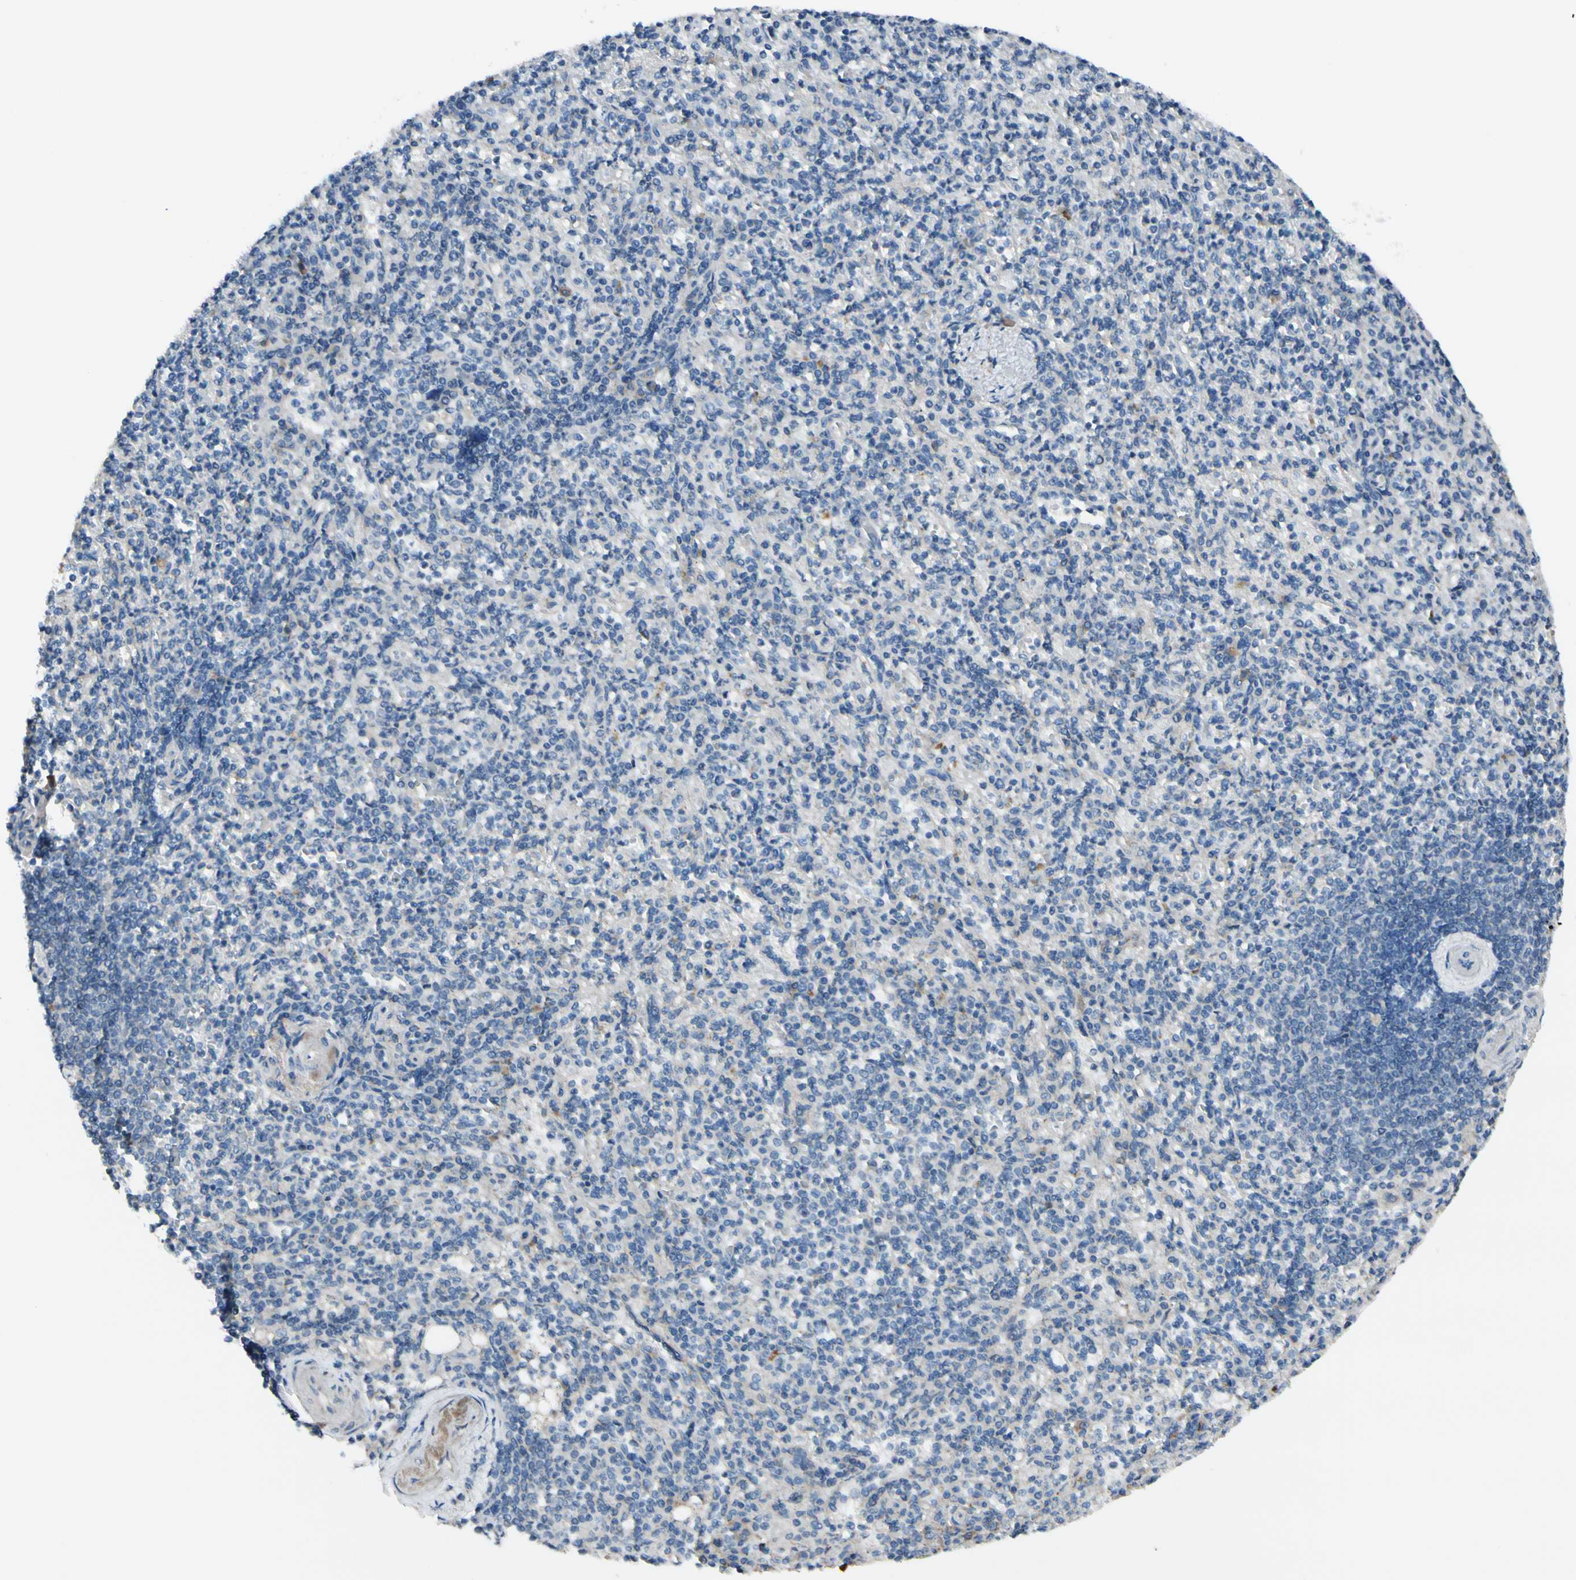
{"staining": {"intensity": "weak", "quantity": ">75%", "location": "cytoplasmic/membranous"}, "tissue": "spleen", "cell_type": "Cells in red pulp", "image_type": "normal", "snomed": [{"axis": "morphology", "description": "Normal tissue, NOS"}, {"axis": "topography", "description": "Spleen"}], "caption": "A photomicrograph of spleen stained for a protein reveals weak cytoplasmic/membranous brown staining in cells in red pulp. The protein of interest is stained brown, and the nuclei are stained in blue (DAB (3,3'-diaminobenzidine) IHC with brightfield microscopy, high magnification).", "gene": "EPHA3", "patient": {"sex": "female", "age": 74}}